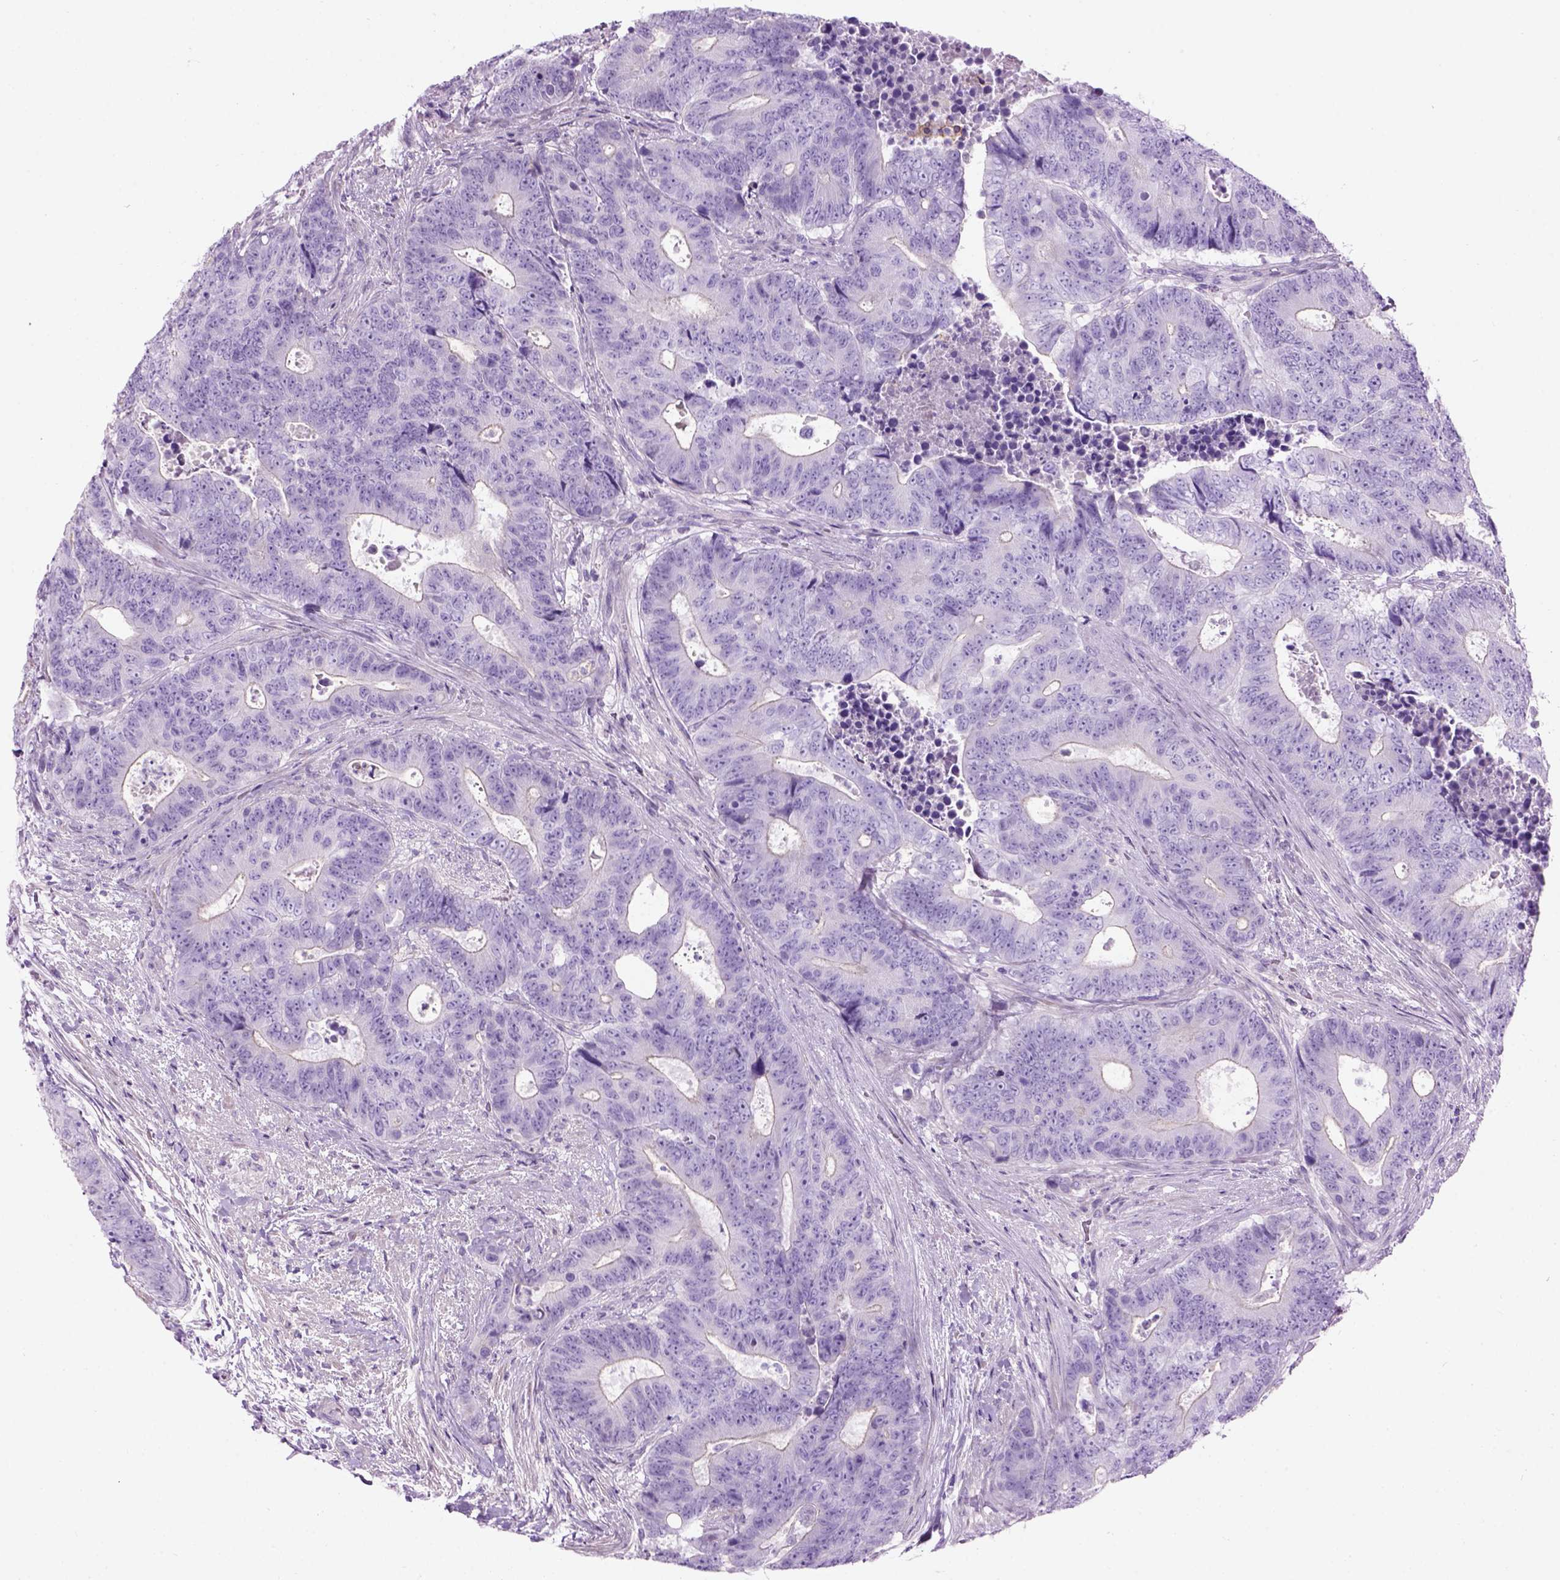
{"staining": {"intensity": "negative", "quantity": "none", "location": "none"}, "tissue": "colorectal cancer", "cell_type": "Tumor cells", "image_type": "cancer", "snomed": [{"axis": "morphology", "description": "Adenocarcinoma, NOS"}, {"axis": "topography", "description": "Colon"}], "caption": "Histopathology image shows no protein staining in tumor cells of colorectal cancer tissue.", "gene": "GABRB2", "patient": {"sex": "female", "age": 48}}